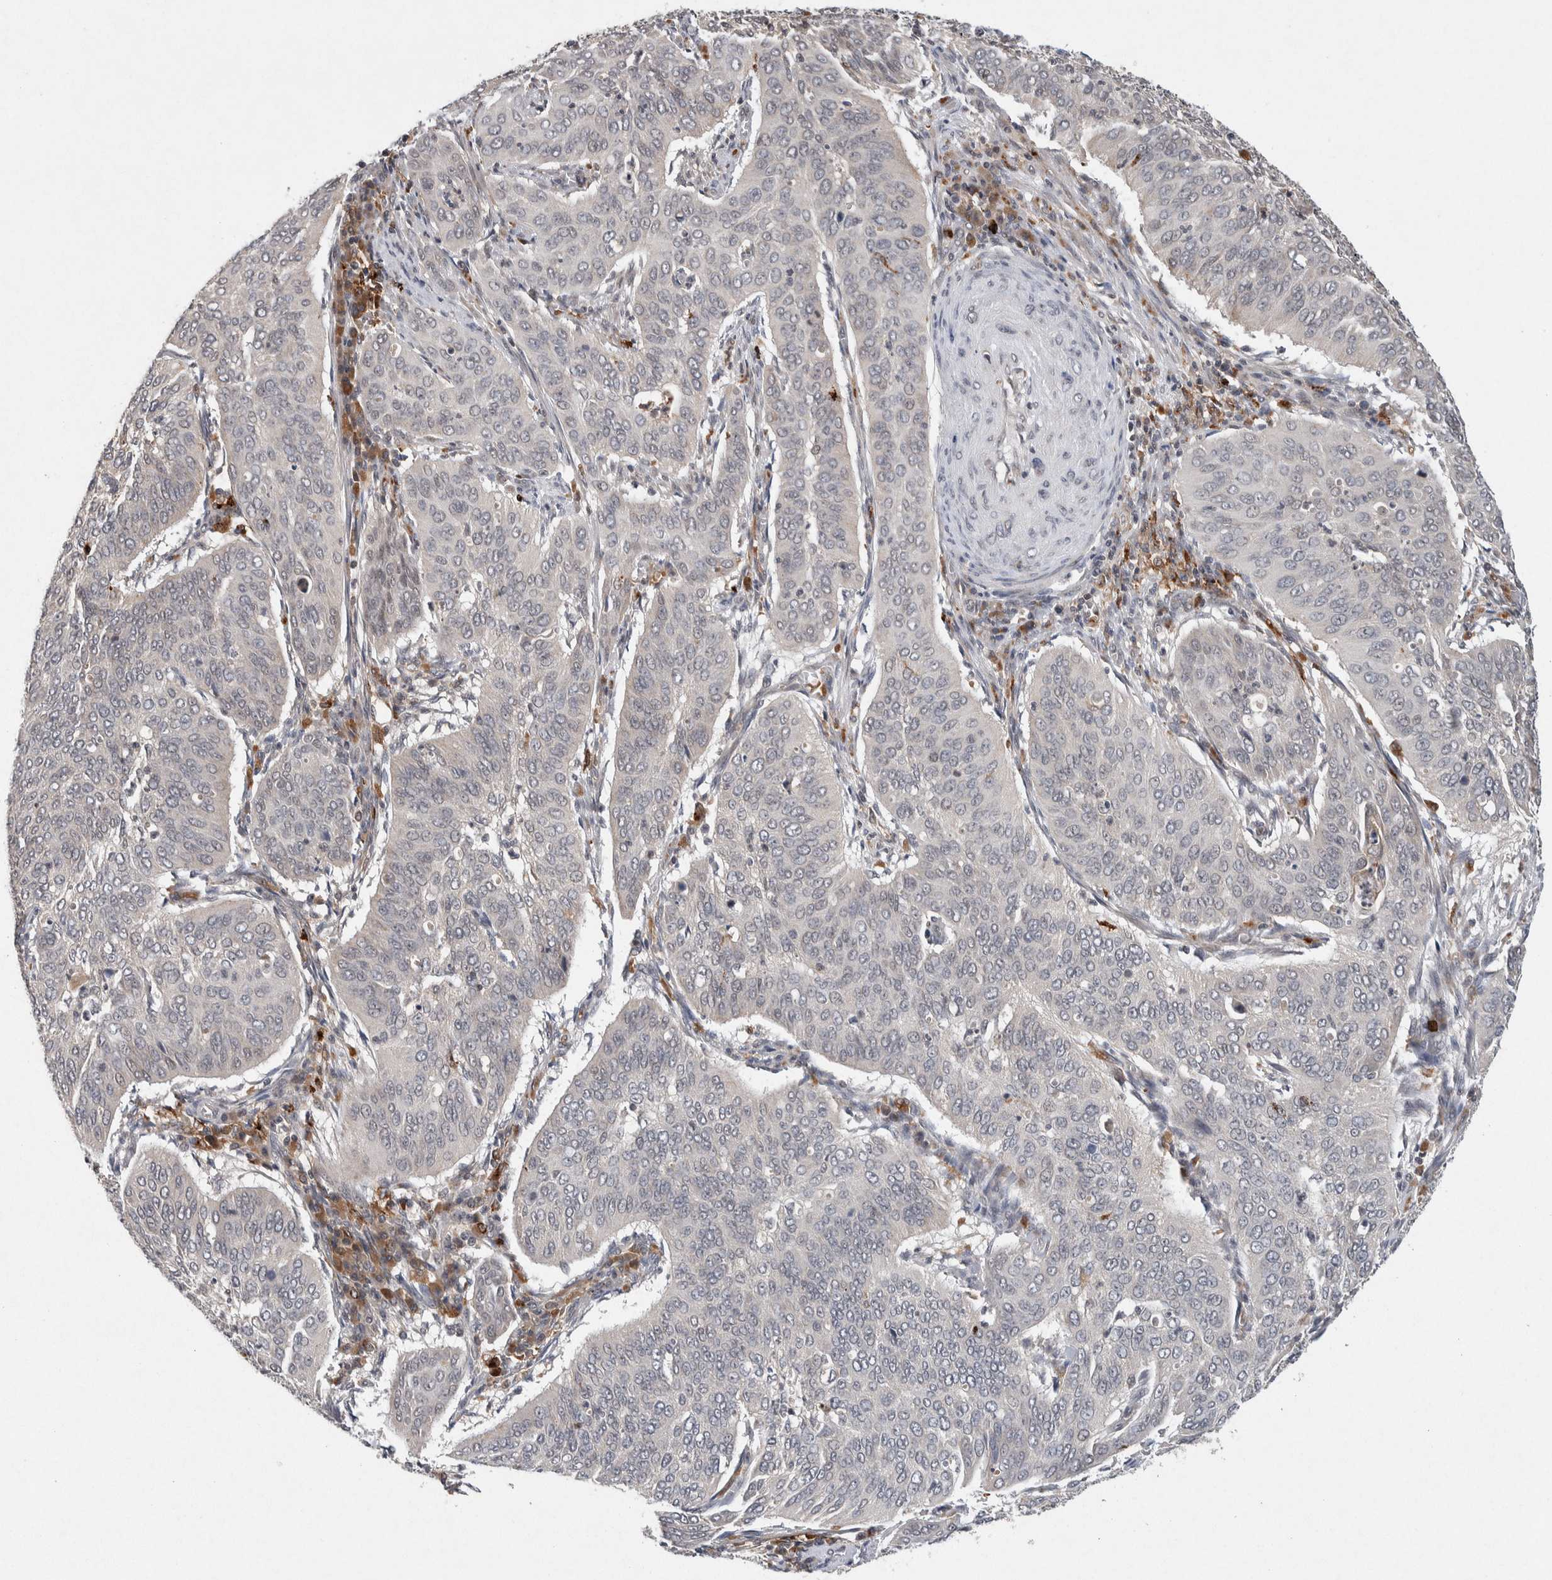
{"staining": {"intensity": "negative", "quantity": "none", "location": "none"}, "tissue": "cervical cancer", "cell_type": "Tumor cells", "image_type": "cancer", "snomed": [{"axis": "morphology", "description": "Normal tissue, NOS"}, {"axis": "morphology", "description": "Squamous cell carcinoma, NOS"}, {"axis": "topography", "description": "Cervix"}], "caption": "There is no significant expression in tumor cells of squamous cell carcinoma (cervical). The staining is performed using DAB (3,3'-diaminobenzidine) brown chromogen with nuclei counter-stained in using hematoxylin.", "gene": "KCNK1", "patient": {"sex": "female", "age": 39}}